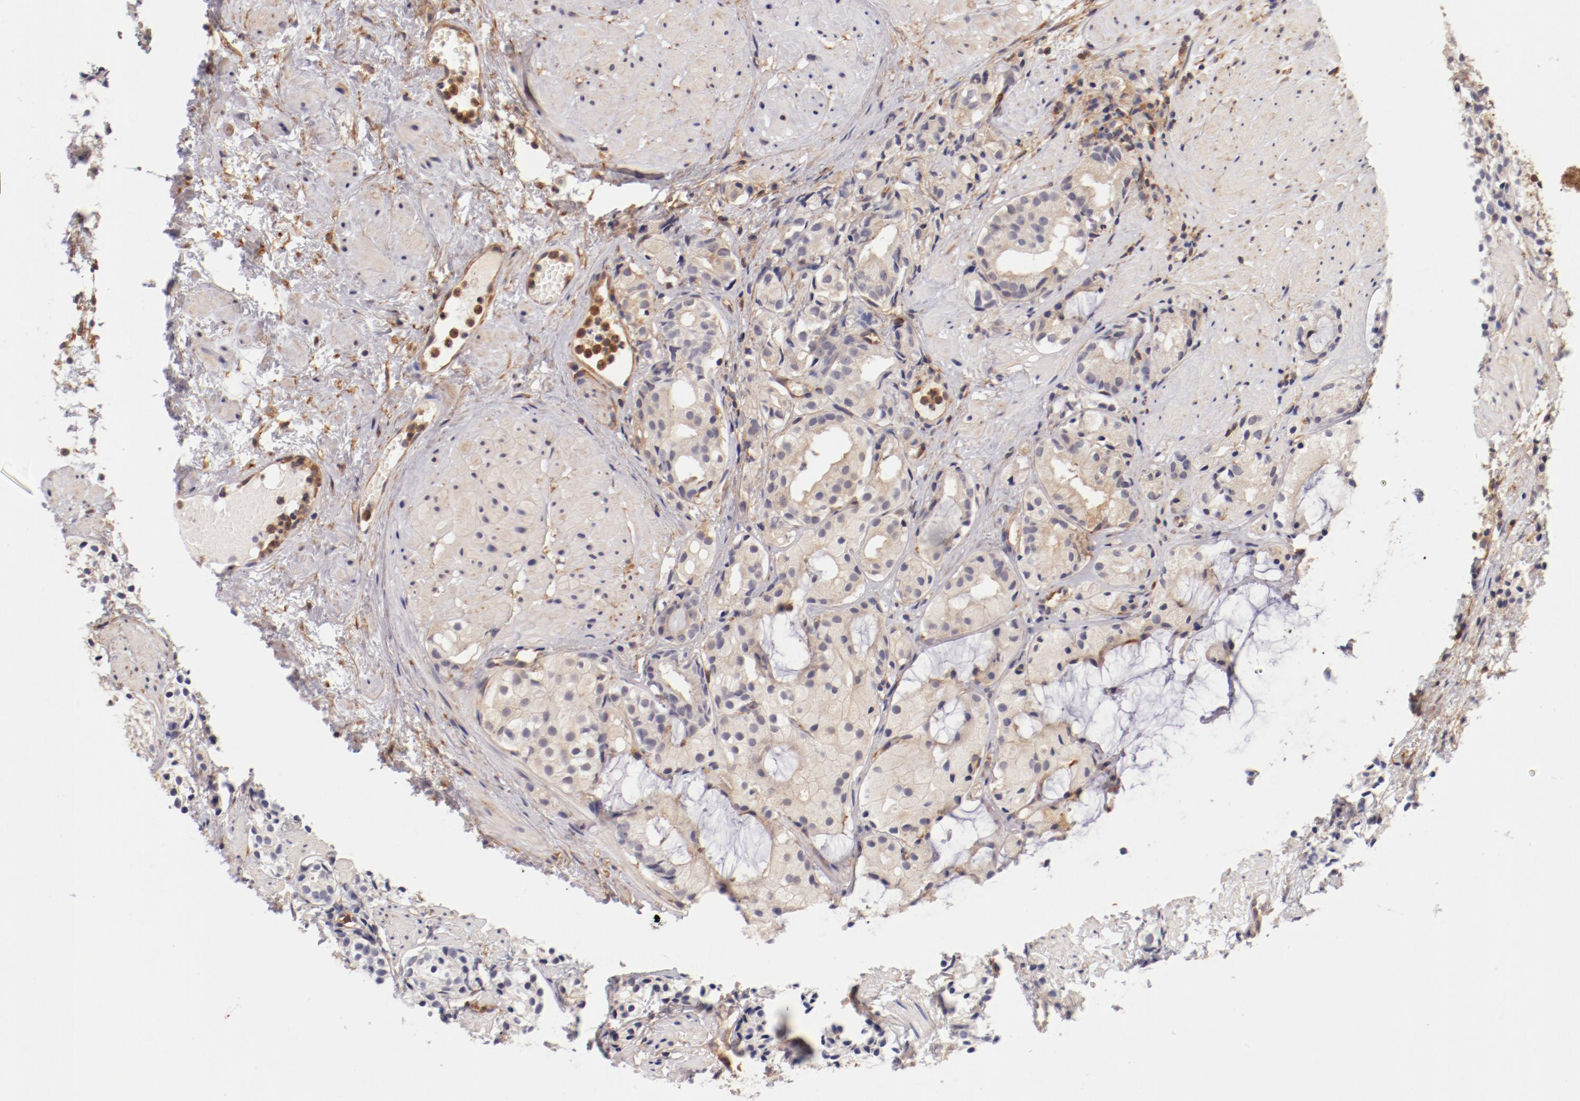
{"staining": {"intensity": "weak", "quantity": "<25%", "location": "cytoplasmic/membranous"}, "tissue": "prostate cancer", "cell_type": "Tumor cells", "image_type": "cancer", "snomed": [{"axis": "morphology", "description": "Adenocarcinoma, High grade"}, {"axis": "topography", "description": "Prostate"}], "caption": "Immunohistochemical staining of high-grade adenocarcinoma (prostate) displays no significant staining in tumor cells. (Brightfield microscopy of DAB (3,3'-diaminobenzidine) IHC at high magnification).", "gene": "FCMR", "patient": {"sex": "male", "age": 85}}